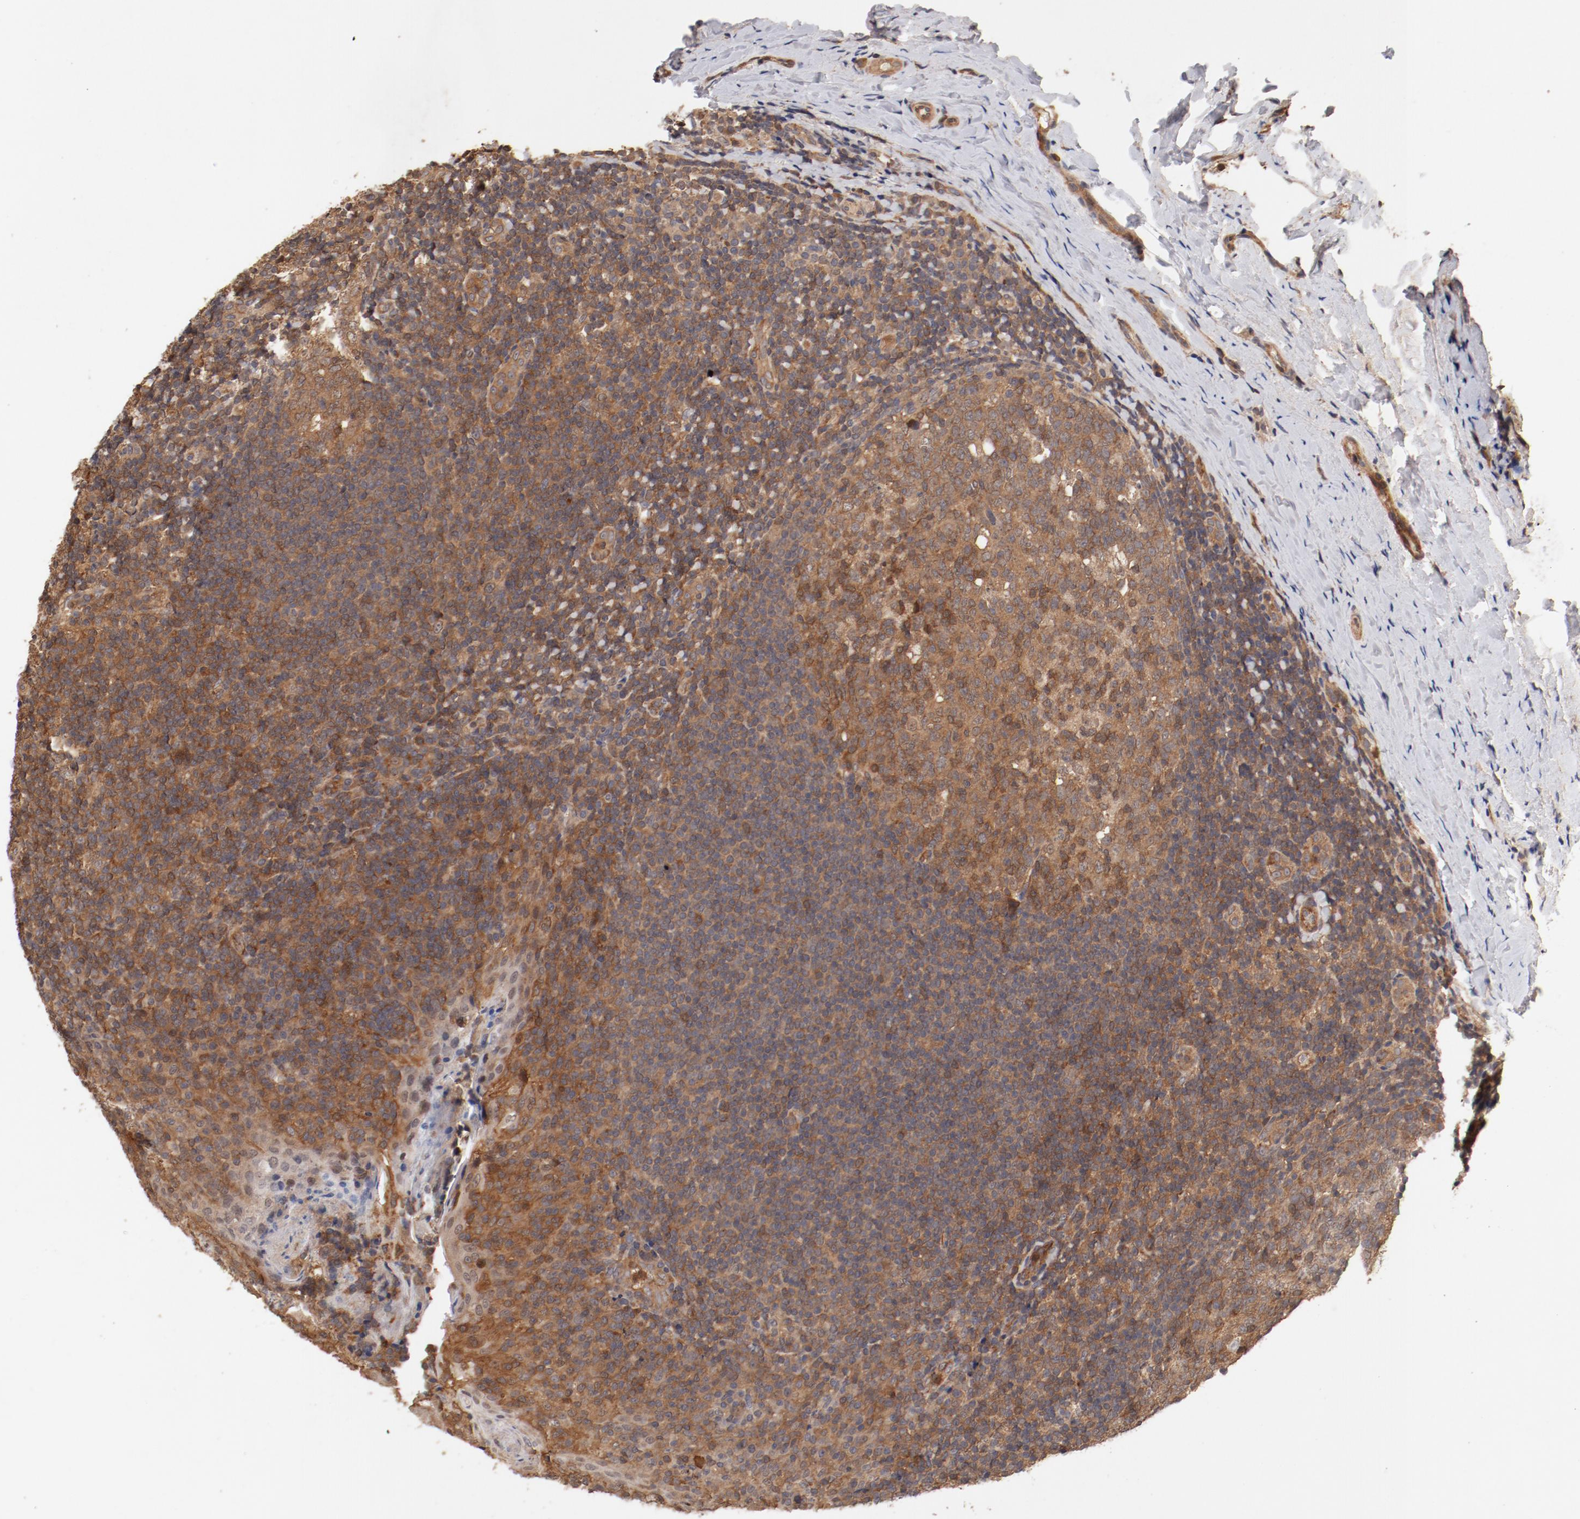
{"staining": {"intensity": "moderate", "quantity": ">75%", "location": "cytoplasmic/membranous"}, "tissue": "tonsil", "cell_type": "Germinal center cells", "image_type": "normal", "snomed": [{"axis": "morphology", "description": "Normal tissue, NOS"}, {"axis": "topography", "description": "Tonsil"}], "caption": "Human tonsil stained for a protein (brown) reveals moderate cytoplasmic/membranous positive expression in approximately >75% of germinal center cells.", "gene": "GUF1", "patient": {"sex": "male", "age": 31}}